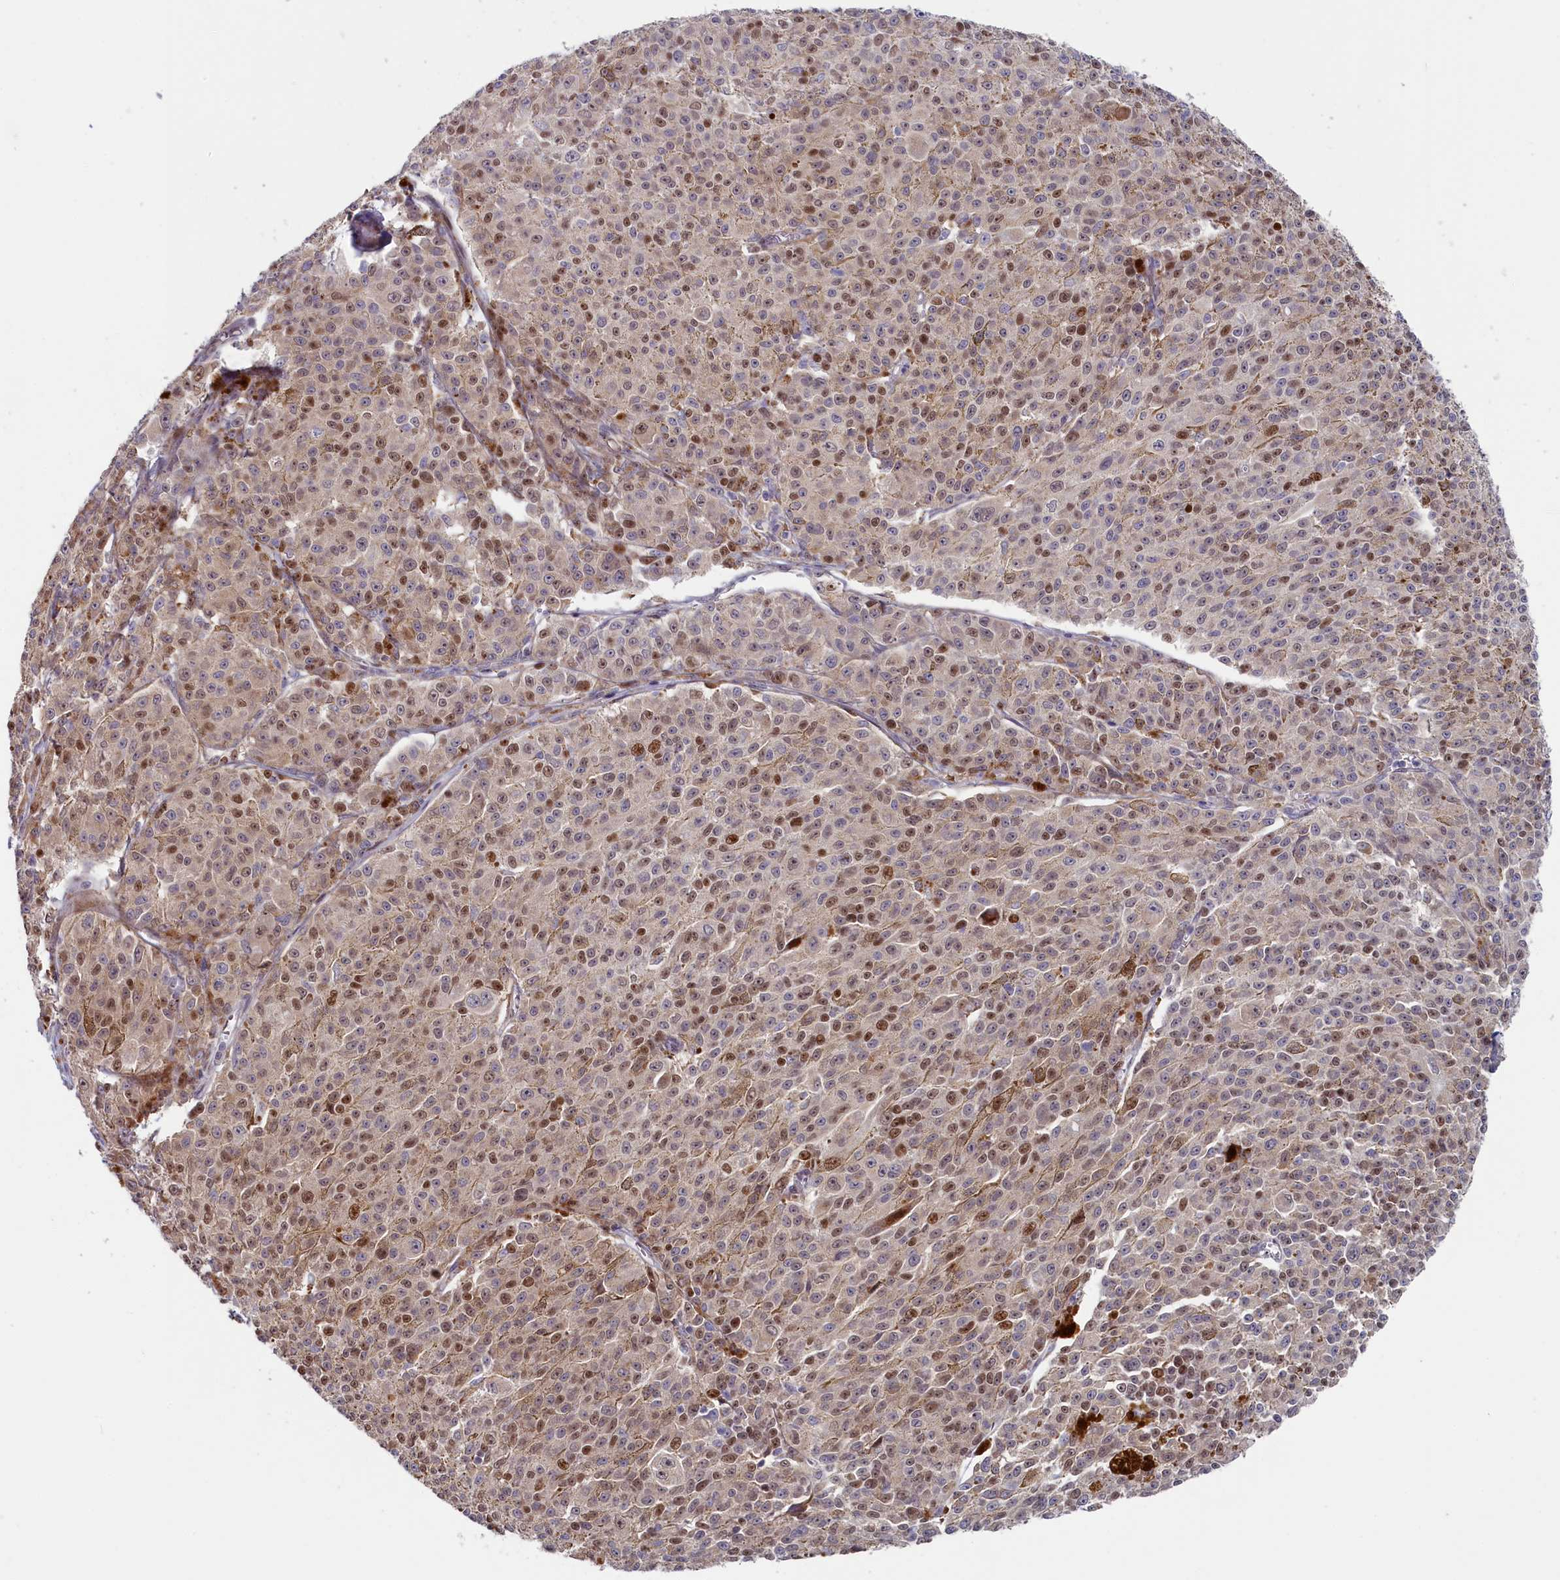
{"staining": {"intensity": "moderate", "quantity": "25%-75%", "location": "nuclear"}, "tissue": "melanoma", "cell_type": "Tumor cells", "image_type": "cancer", "snomed": [{"axis": "morphology", "description": "Malignant melanoma, NOS"}, {"axis": "topography", "description": "Skin"}], "caption": "Protein expression analysis of human malignant melanoma reveals moderate nuclear expression in approximately 25%-75% of tumor cells.", "gene": "CHST12", "patient": {"sex": "female", "age": 52}}